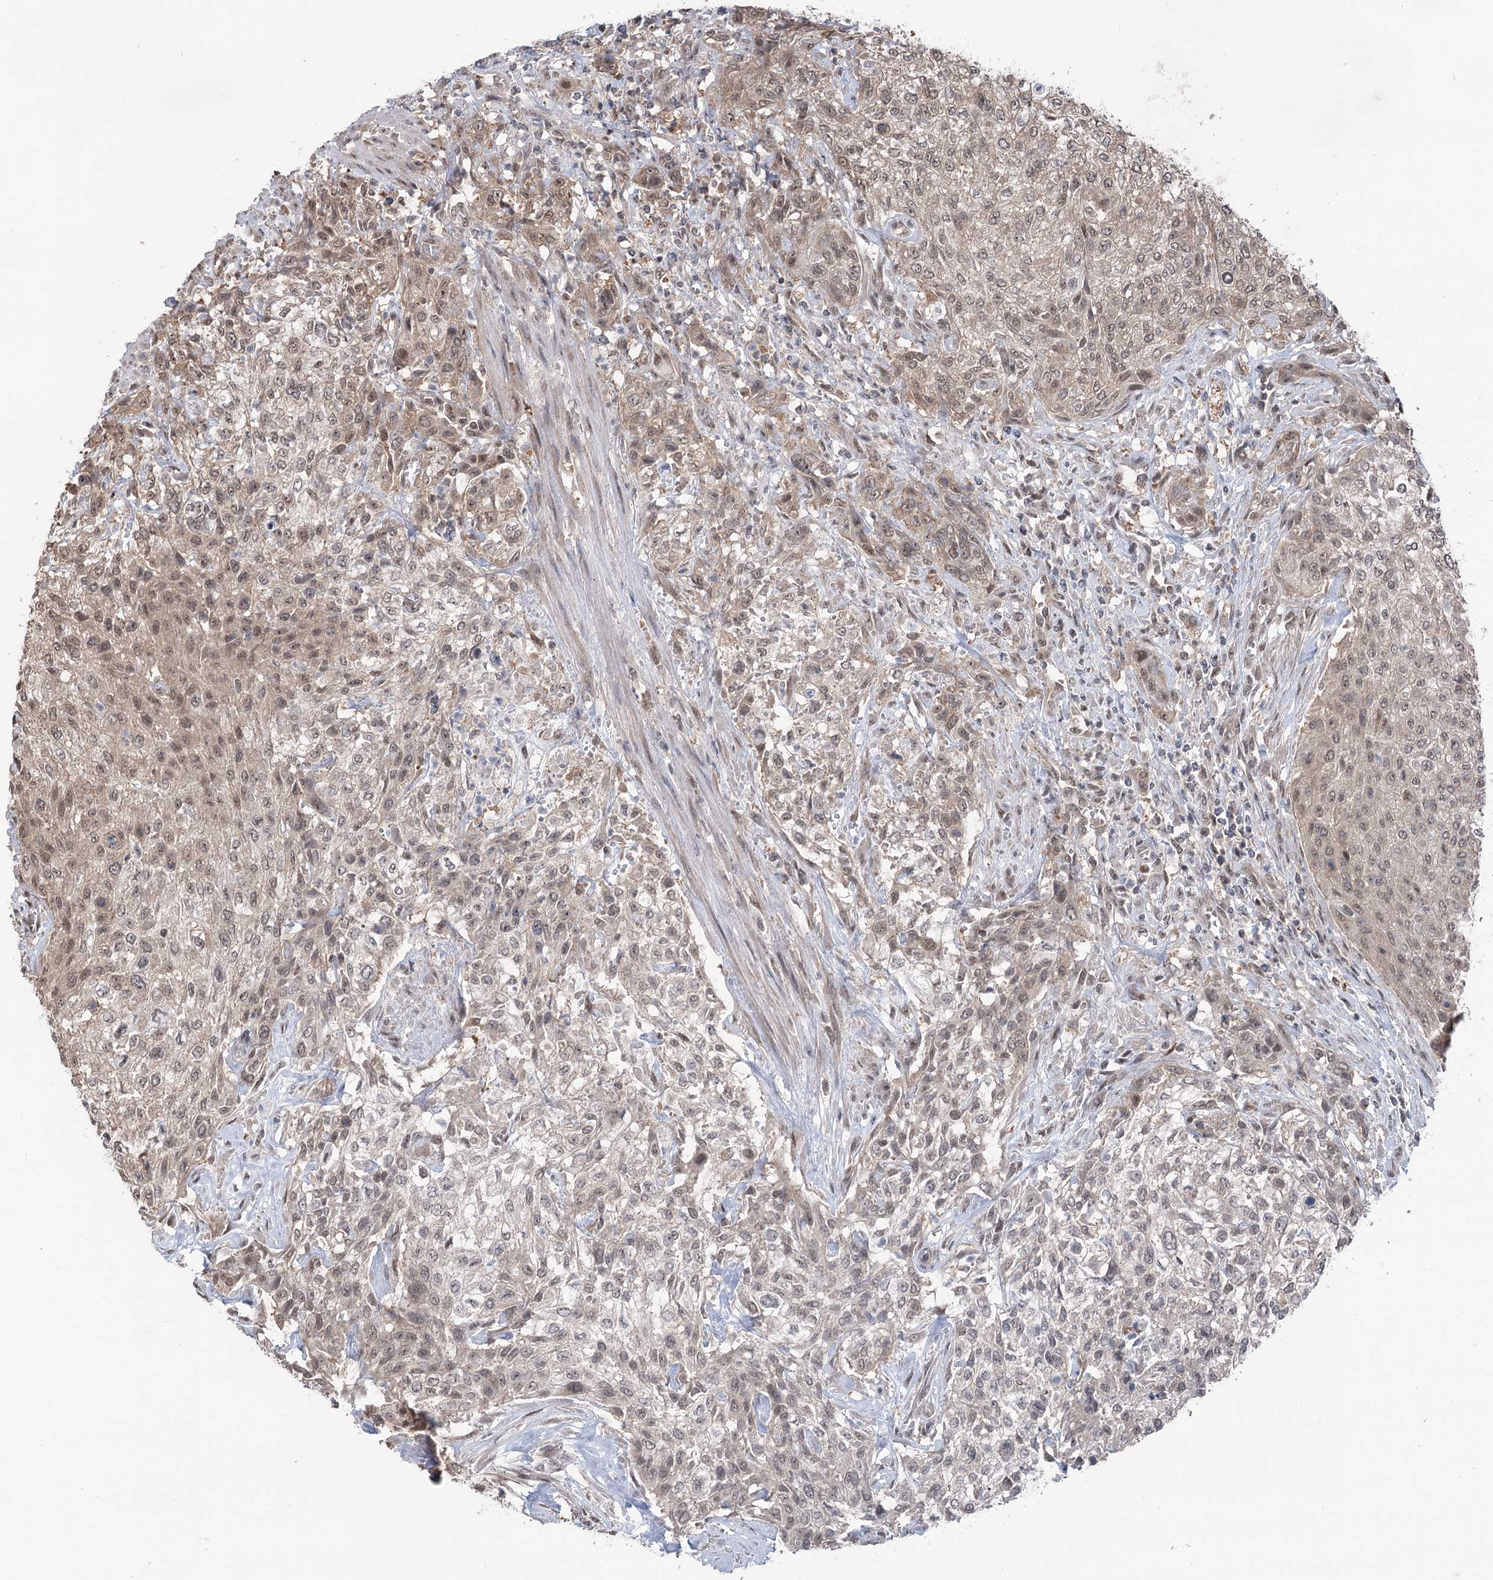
{"staining": {"intensity": "moderate", "quantity": "25%-75%", "location": "nuclear"}, "tissue": "urothelial cancer", "cell_type": "Tumor cells", "image_type": "cancer", "snomed": [{"axis": "morphology", "description": "Normal tissue, NOS"}, {"axis": "morphology", "description": "Urothelial carcinoma, NOS"}, {"axis": "topography", "description": "Urinary bladder"}, {"axis": "topography", "description": "Peripheral nerve tissue"}], "caption": "Moderate nuclear protein positivity is appreciated in approximately 25%-75% of tumor cells in transitional cell carcinoma.", "gene": "CCSER2", "patient": {"sex": "male", "age": 35}}